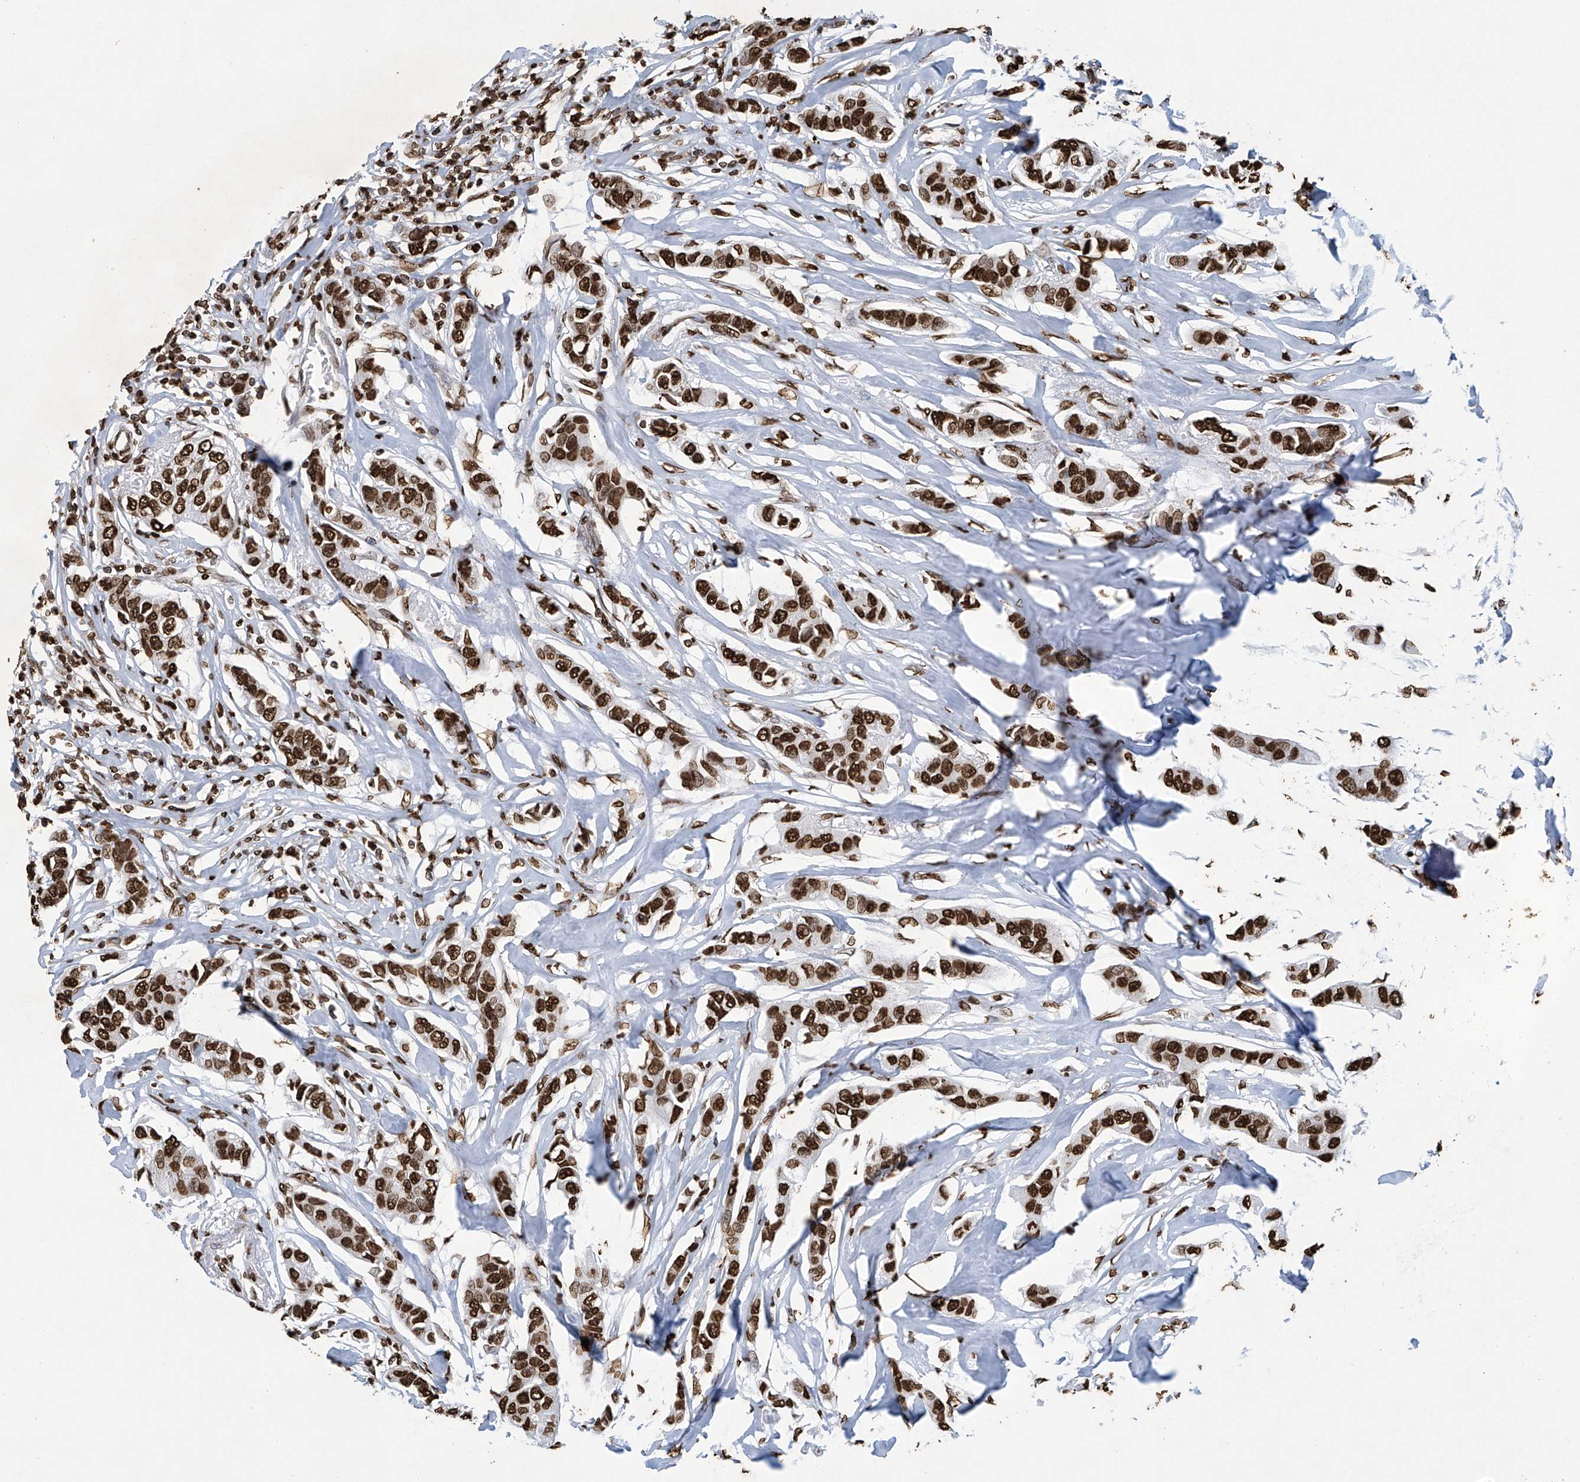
{"staining": {"intensity": "strong", "quantity": ">75%", "location": "nuclear"}, "tissue": "breast cancer", "cell_type": "Tumor cells", "image_type": "cancer", "snomed": [{"axis": "morphology", "description": "Duct carcinoma"}, {"axis": "topography", "description": "Breast"}], "caption": "A high amount of strong nuclear expression is present in approximately >75% of tumor cells in invasive ductal carcinoma (breast) tissue.", "gene": "H3-3A", "patient": {"sex": "female", "age": 80}}